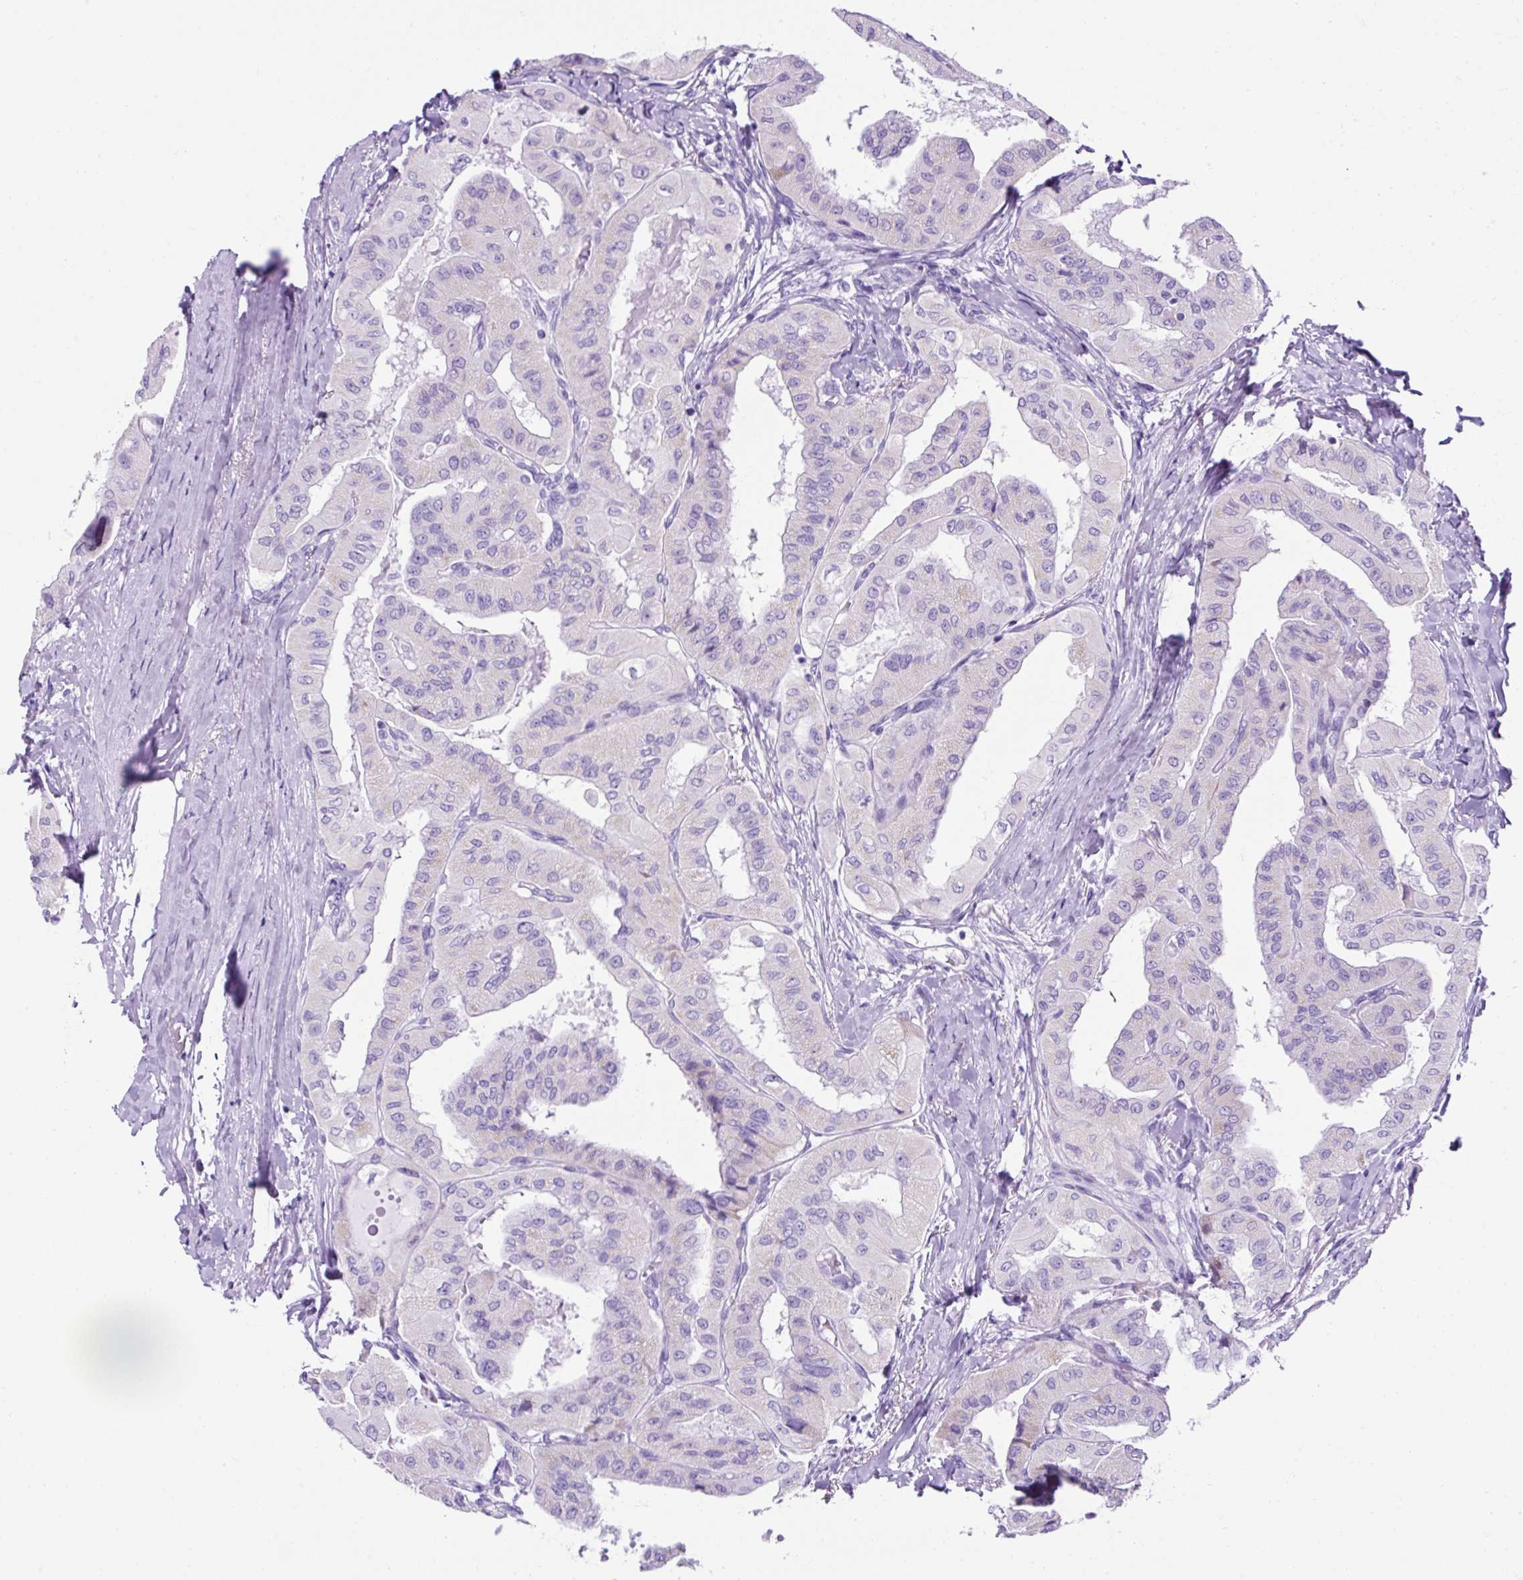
{"staining": {"intensity": "negative", "quantity": "none", "location": "none"}, "tissue": "thyroid cancer", "cell_type": "Tumor cells", "image_type": "cancer", "snomed": [{"axis": "morphology", "description": "Normal tissue, NOS"}, {"axis": "morphology", "description": "Papillary adenocarcinoma, NOS"}, {"axis": "topography", "description": "Thyroid gland"}], "caption": "DAB immunohistochemical staining of thyroid cancer (papillary adenocarcinoma) displays no significant expression in tumor cells.", "gene": "KRT12", "patient": {"sex": "female", "age": 59}}